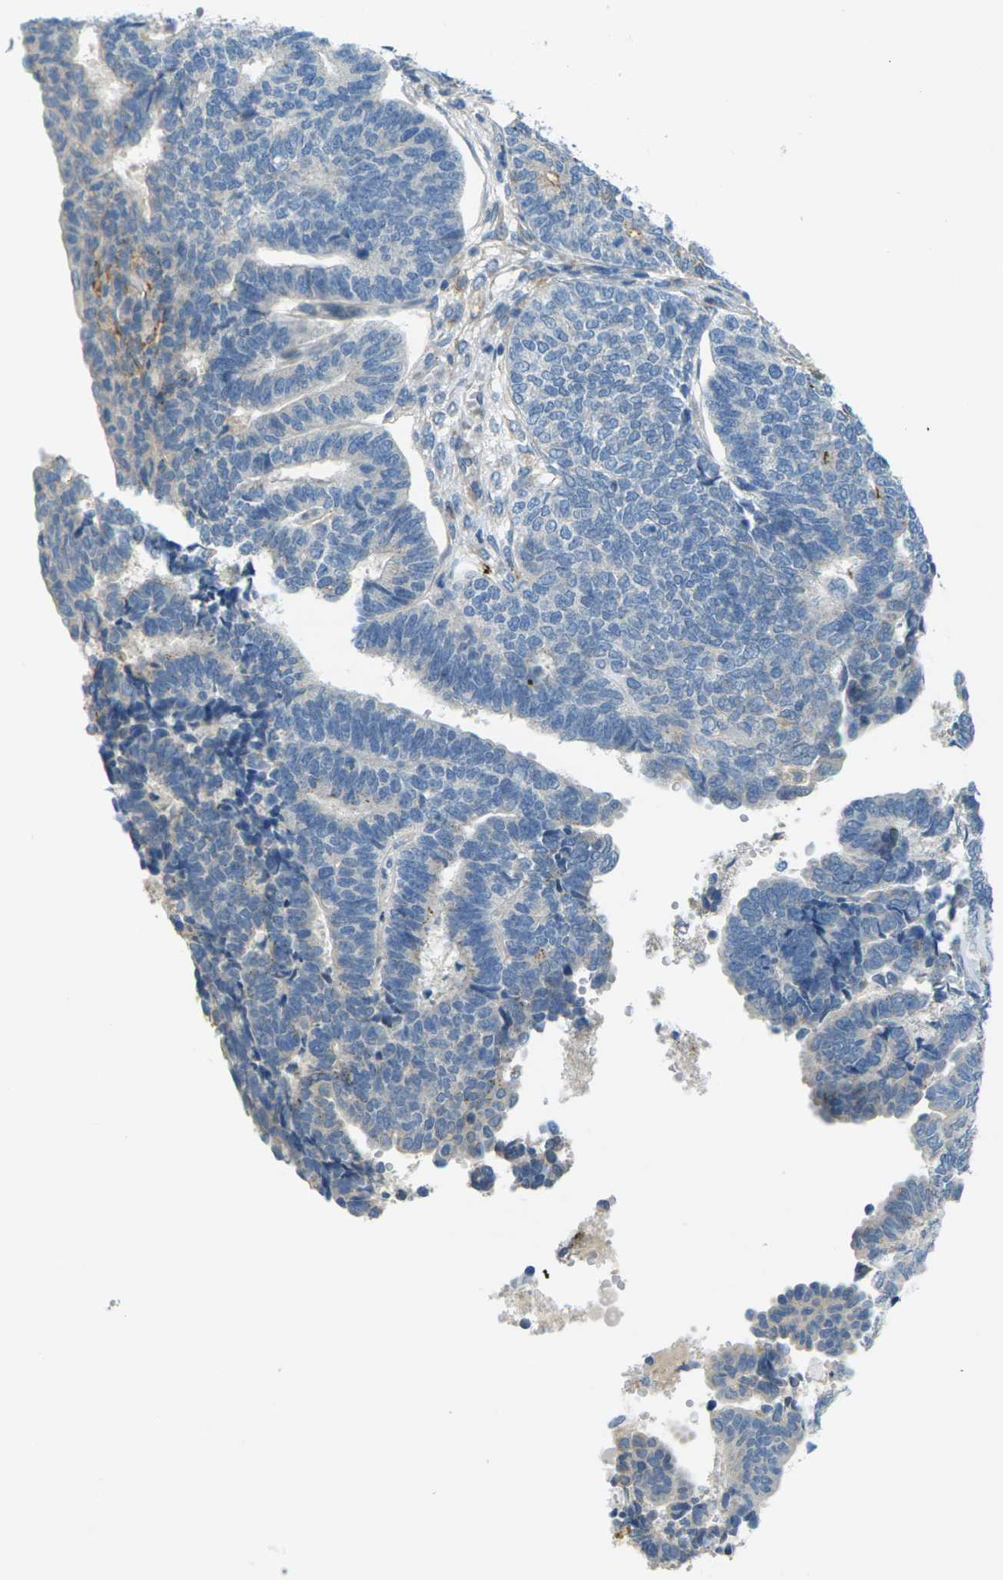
{"staining": {"intensity": "negative", "quantity": "none", "location": "none"}, "tissue": "endometrial cancer", "cell_type": "Tumor cells", "image_type": "cancer", "snomed": [{"axis": "morphology", "description": "Adenocarcinoma, NOS"}, {"axis": "topography", "description": "Endometrium"}], "caption": "IHC of human endometrial cancer displays no staining in tumor cells.", "gene": "CYP2C8", "patient": {"sex": "female", "age": 70}}